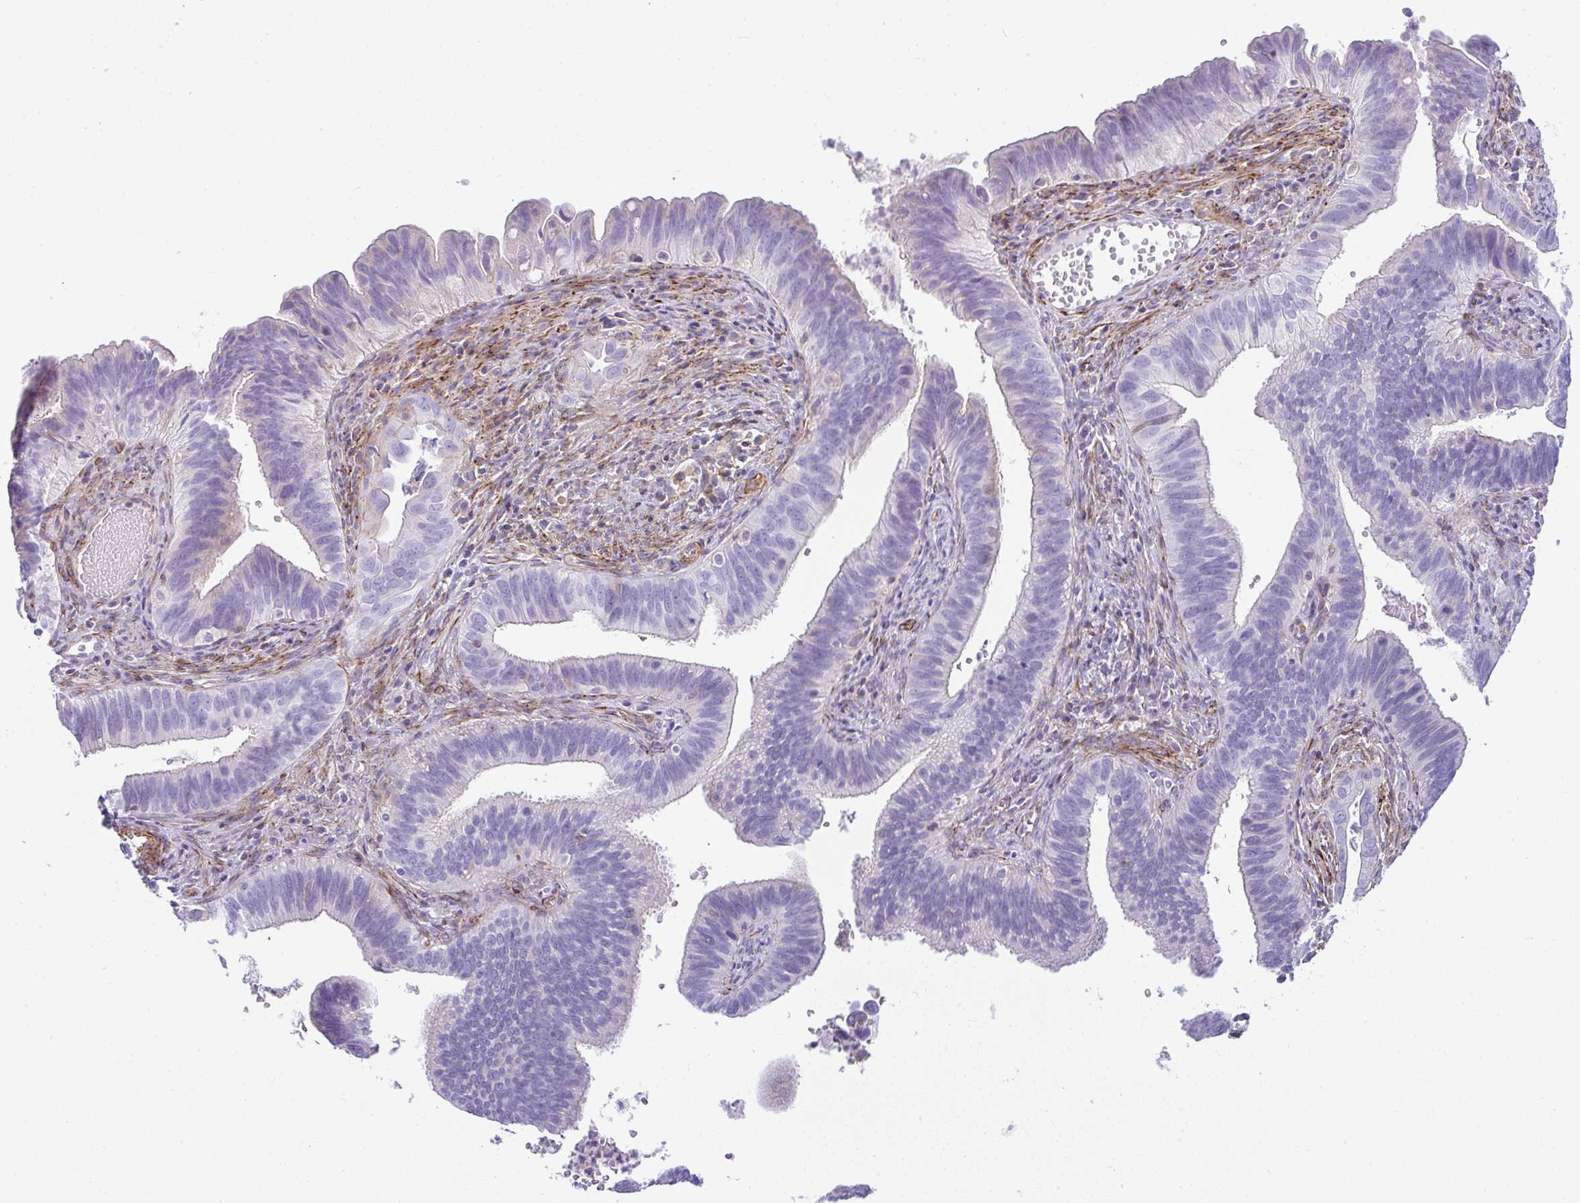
{"staining": {"intensity": "negative", "quantity": "none", "location": "none"}, "tissue": "cervical cancer", "cell_type": "Tumor cells", "image_type": "cancer", "snomed": [{"axis": "morphology", "description": "Adenocarcinoma, NOS"}, {"axis": "topography", "description": "Cervix"}], "caption": "Adenocarcinoma (cervical) was stained to show a protein in brown. There is no significant staining in tumor cells.", "gene": "CDRT15", "patient": {"sex": "female", "age": 42}}